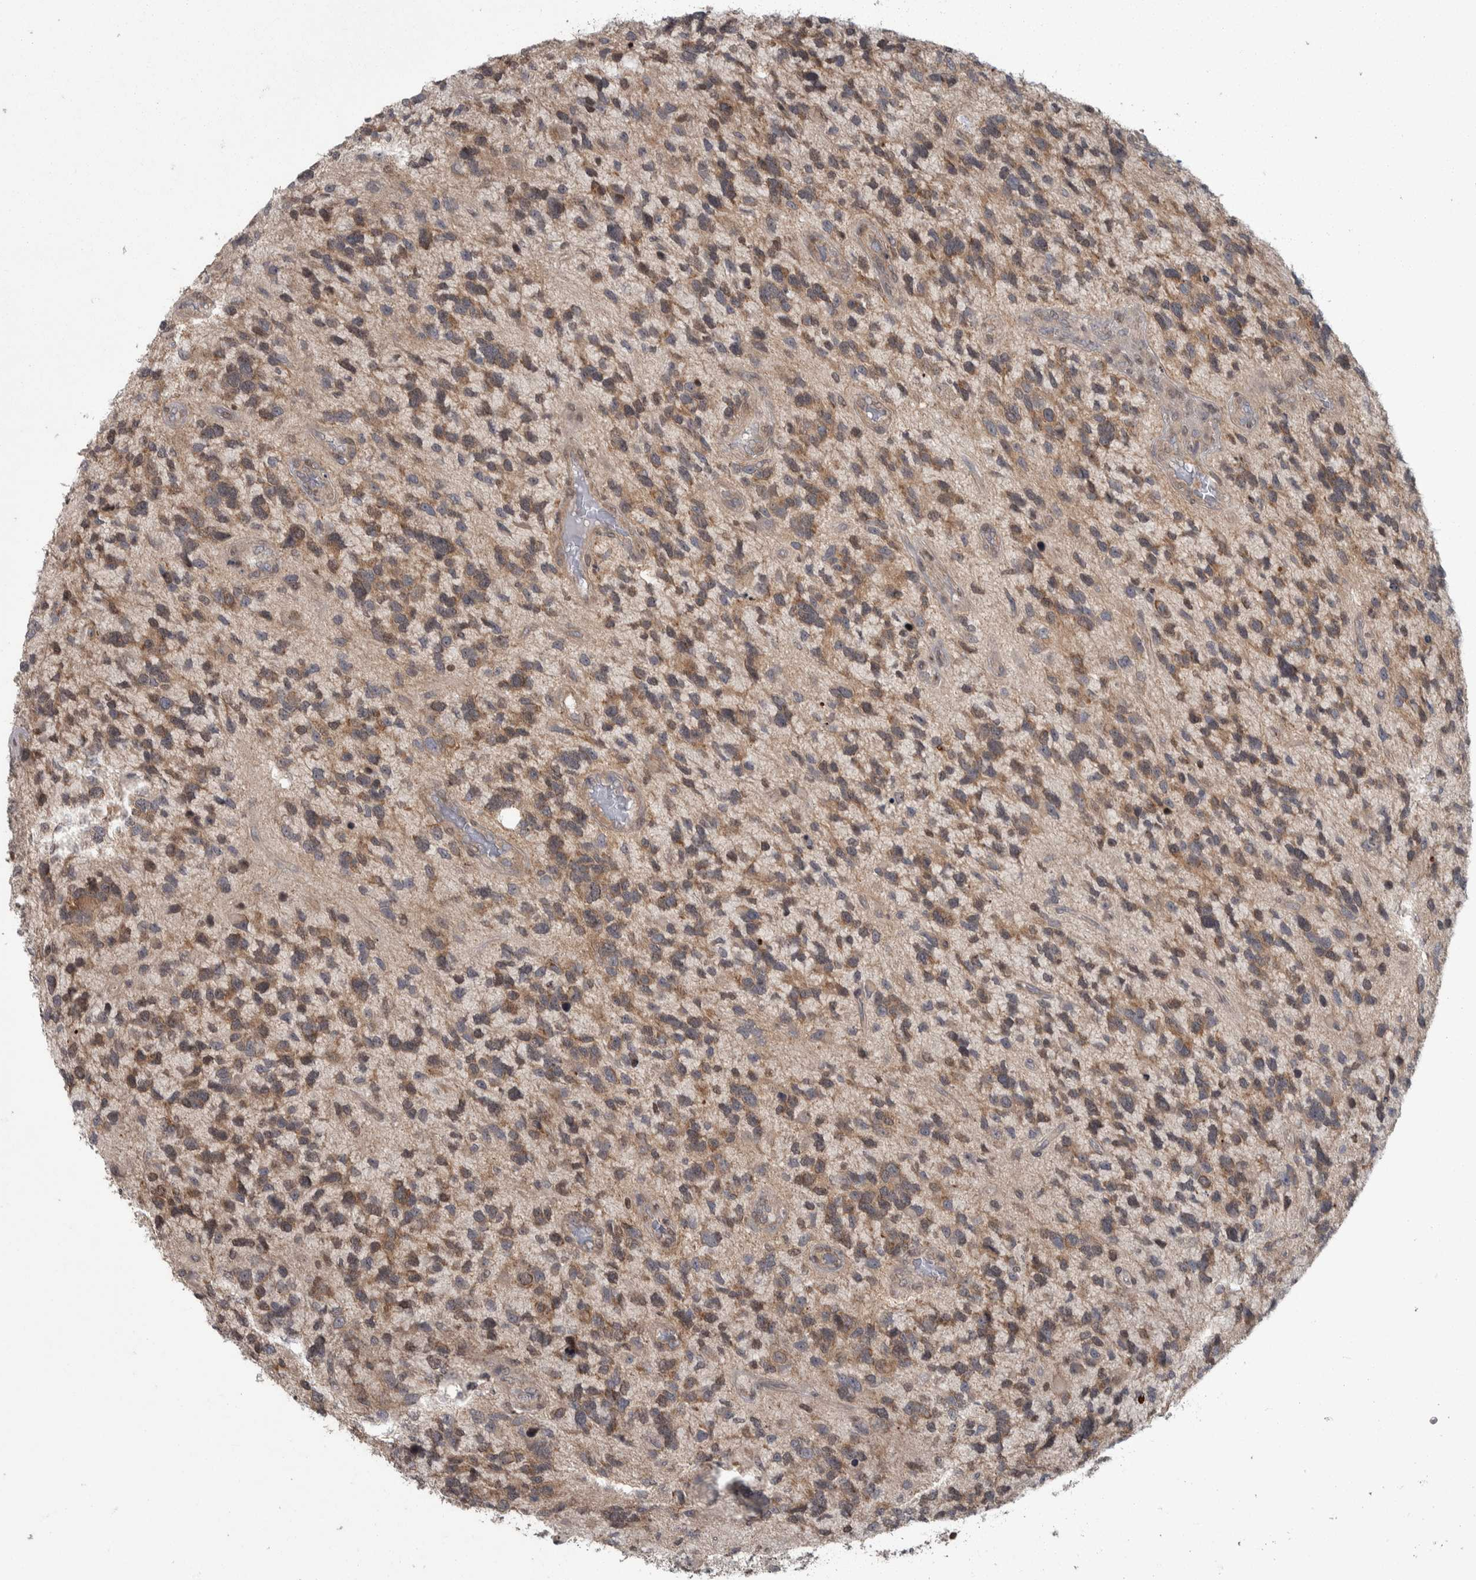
{"staining": {"intensity": "moderate", "quantity": ">75%", "location": "cytoplasmic/membranous"}, "tissue": "glioma", "cell_type": "Tumor cells", "image_type": "cancer", "snomed": [{"axis": "morphology", "description": "Glioma, malignant, High grade"}, {"axis": "topography", "description": "Brain"}], "caption": "Protein expression by immunohistochemistry displays moderate cytoplasmic/membranous staining in about >75% of tumor cells in high-grade glioma (malignant).", "gene": "CWC27", "patient": {"sex": "female", "age": 58}}